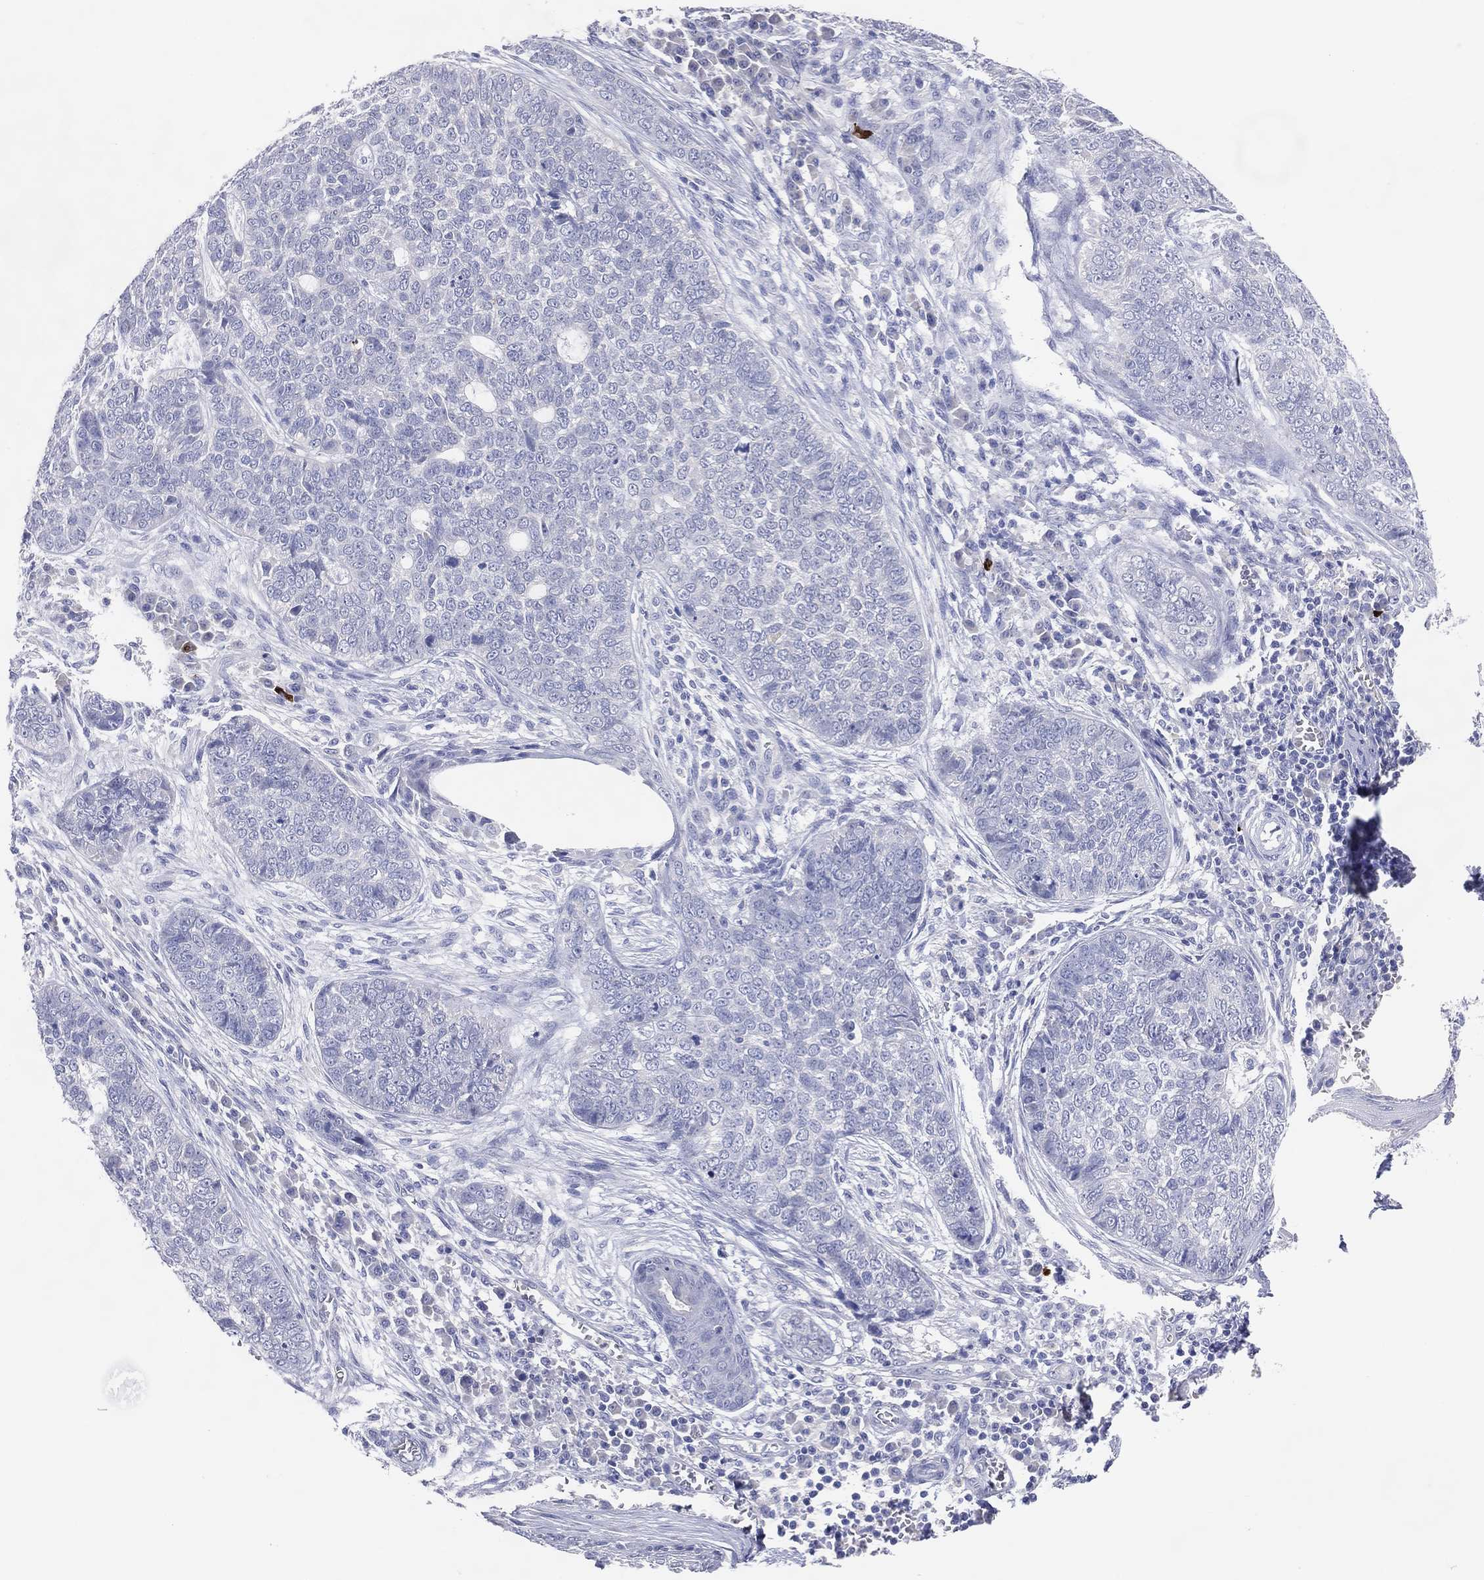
{"staining": {"intensity": "negative", "quantity": "none", "location": "none"}, "tissue": "skin cancer", "cell_type": "Tumor cells", "image_type": "cancer", "snomed": [{"axis": "morphology", "description": "Basal cell carcinoma"}, {"axis": "topography", "description": "Skin"}], "caption": "Immunohistochemistry (IHC) histopathology image of neoplastic tissue: human skin cancer (basal cell carcinoma) stained with DAB (3,3'-diaminobenzidine) reveals no significant protein positivity in tumor cells.", "gene": "DNAH6", "patient": {"sex": "female", "age": 69}}